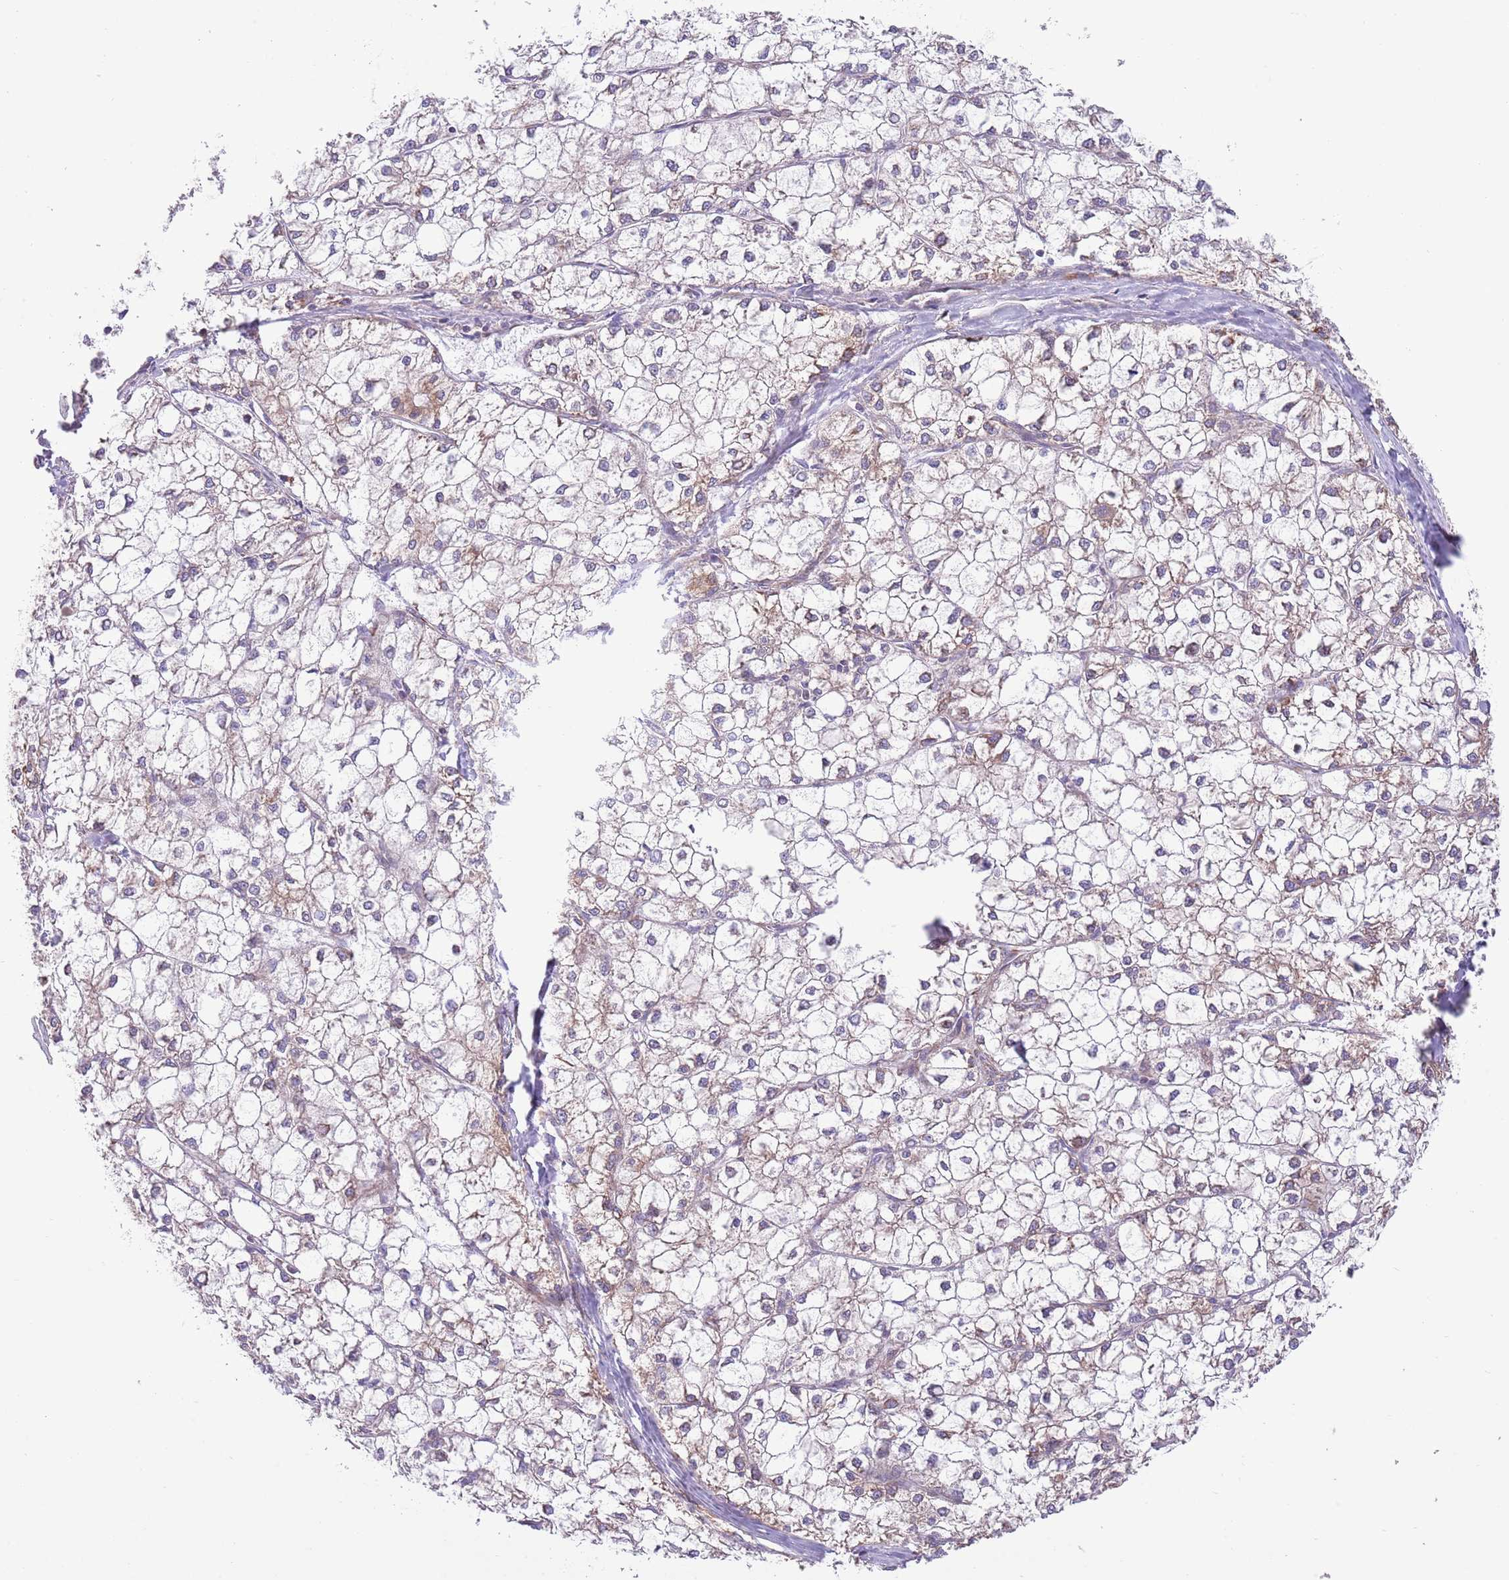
{"staining": {"intensity": "weak", "quantity": "<25%", "location": "cytoplasmic/membranous"}, "tissue": "liver cancer", "cell_type": "Tumor cells", "image_type": "cancer", "snomed": [{"axis": "morphology", "description": "Carcinoma, Hepatocellular, NOS"}, {"axis": "topography", "description": "Liver"}], "caption": "Immunohistochemical staining of hepatocellular carcinoma (liver) exhibits no significant positivity in tumor cells. (DAB (3,3'-diaminobenzidine) immunohistochemistry (IHC) visualized using brightfield microscopy, high magnification).", "gene": "DAND5", "patient": {"sex": "female", "age": 43}}